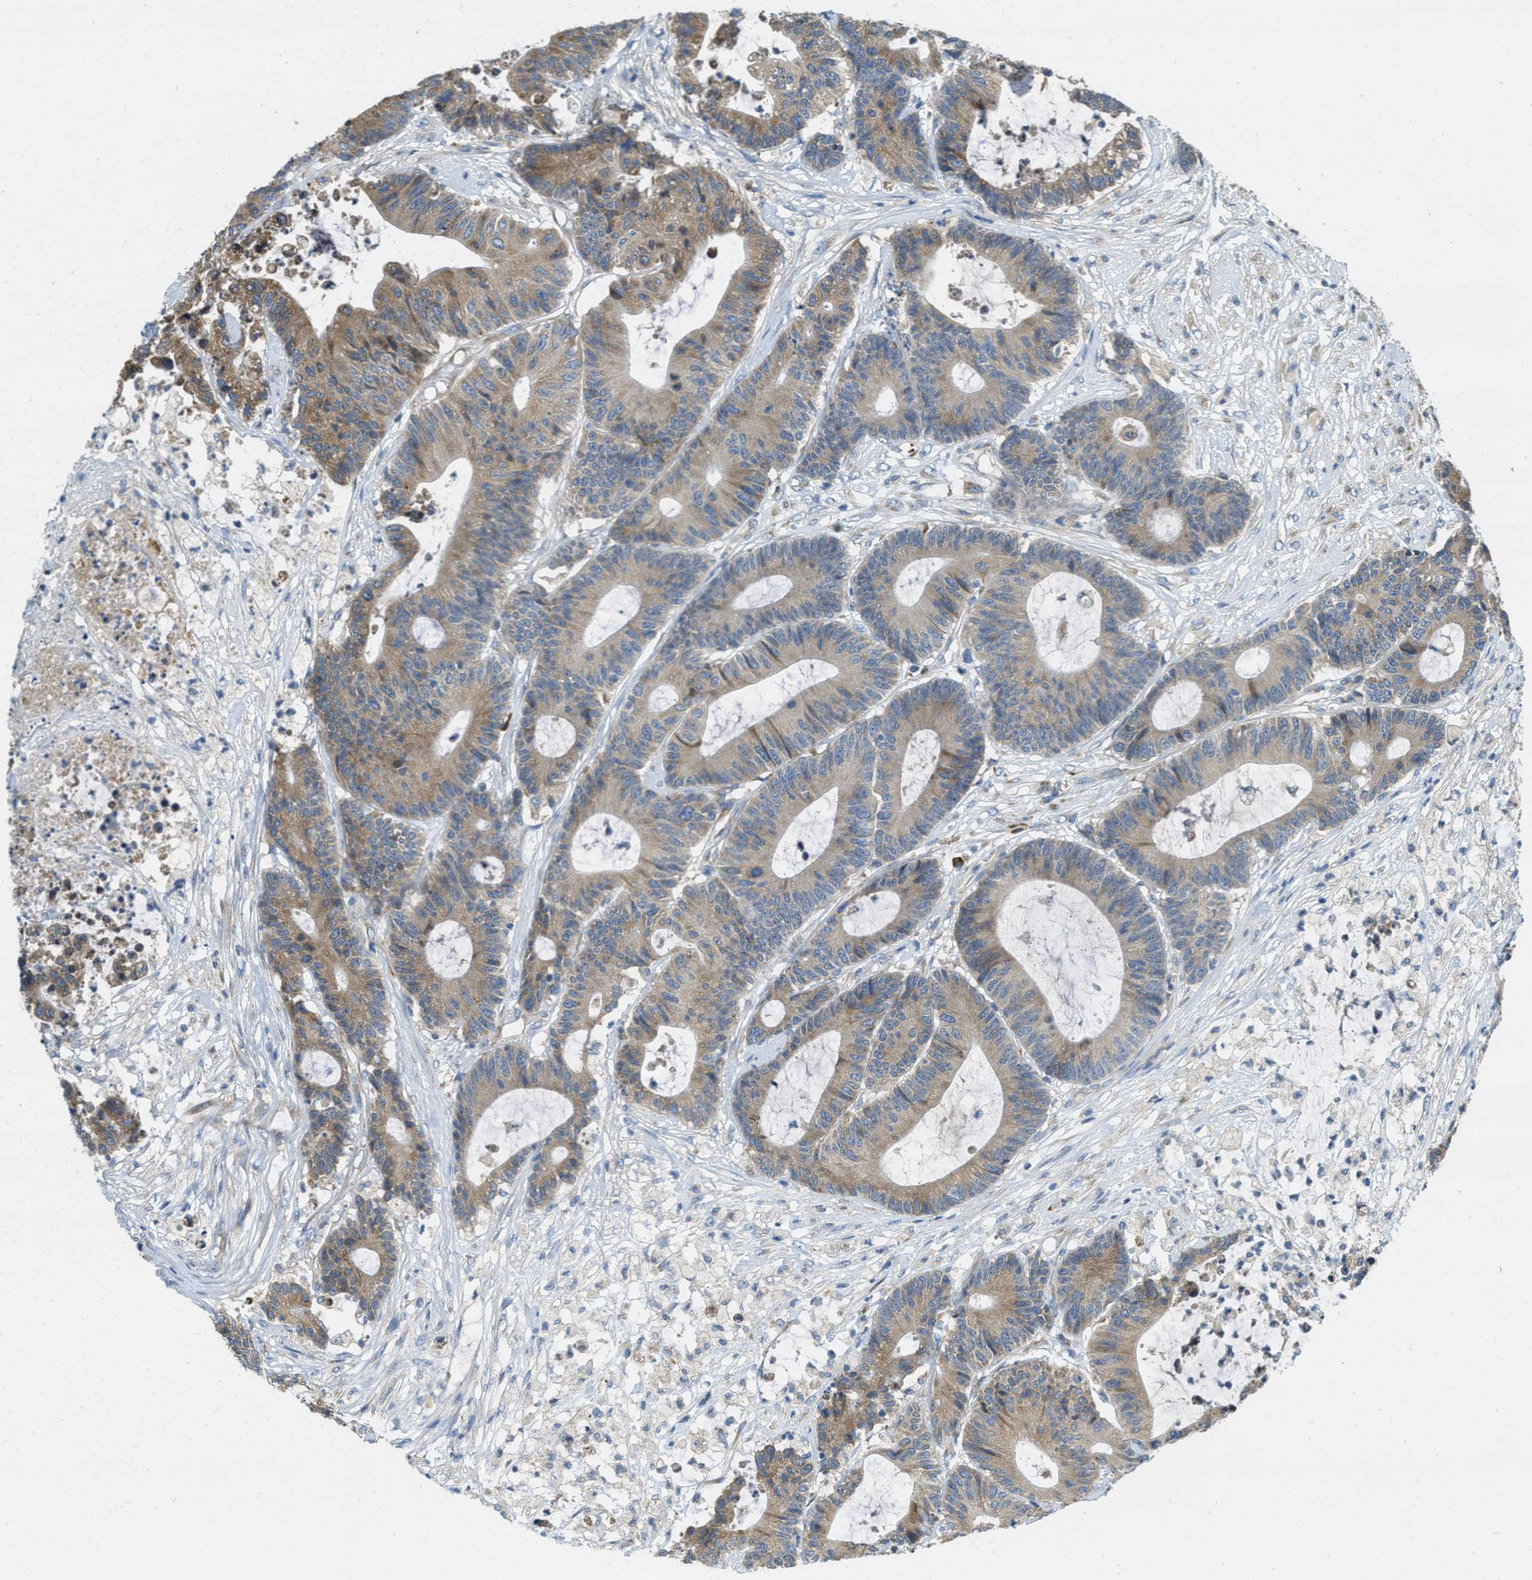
{"staining": {"intensity": "weak", "quantity": ">75%", "location": "cytoplasmic/membranous"}, "tissue": "colorectal cancer", "cell_type": "Tumor cells", "image_type": "cancer", "snomed": [{"axis": "morphology", "description": "Adenocarcinoma, NOS"}, {"axis": "topography", "description": "Colon"}], "caption": "Colorectal cancer stained with immunohistochemistry (IHC) shows weak cytoplasmic/membranous expression in about >75% of tumor cells.", "gene": "SSR1", "patient": {"sex": "female", "age": 84}}